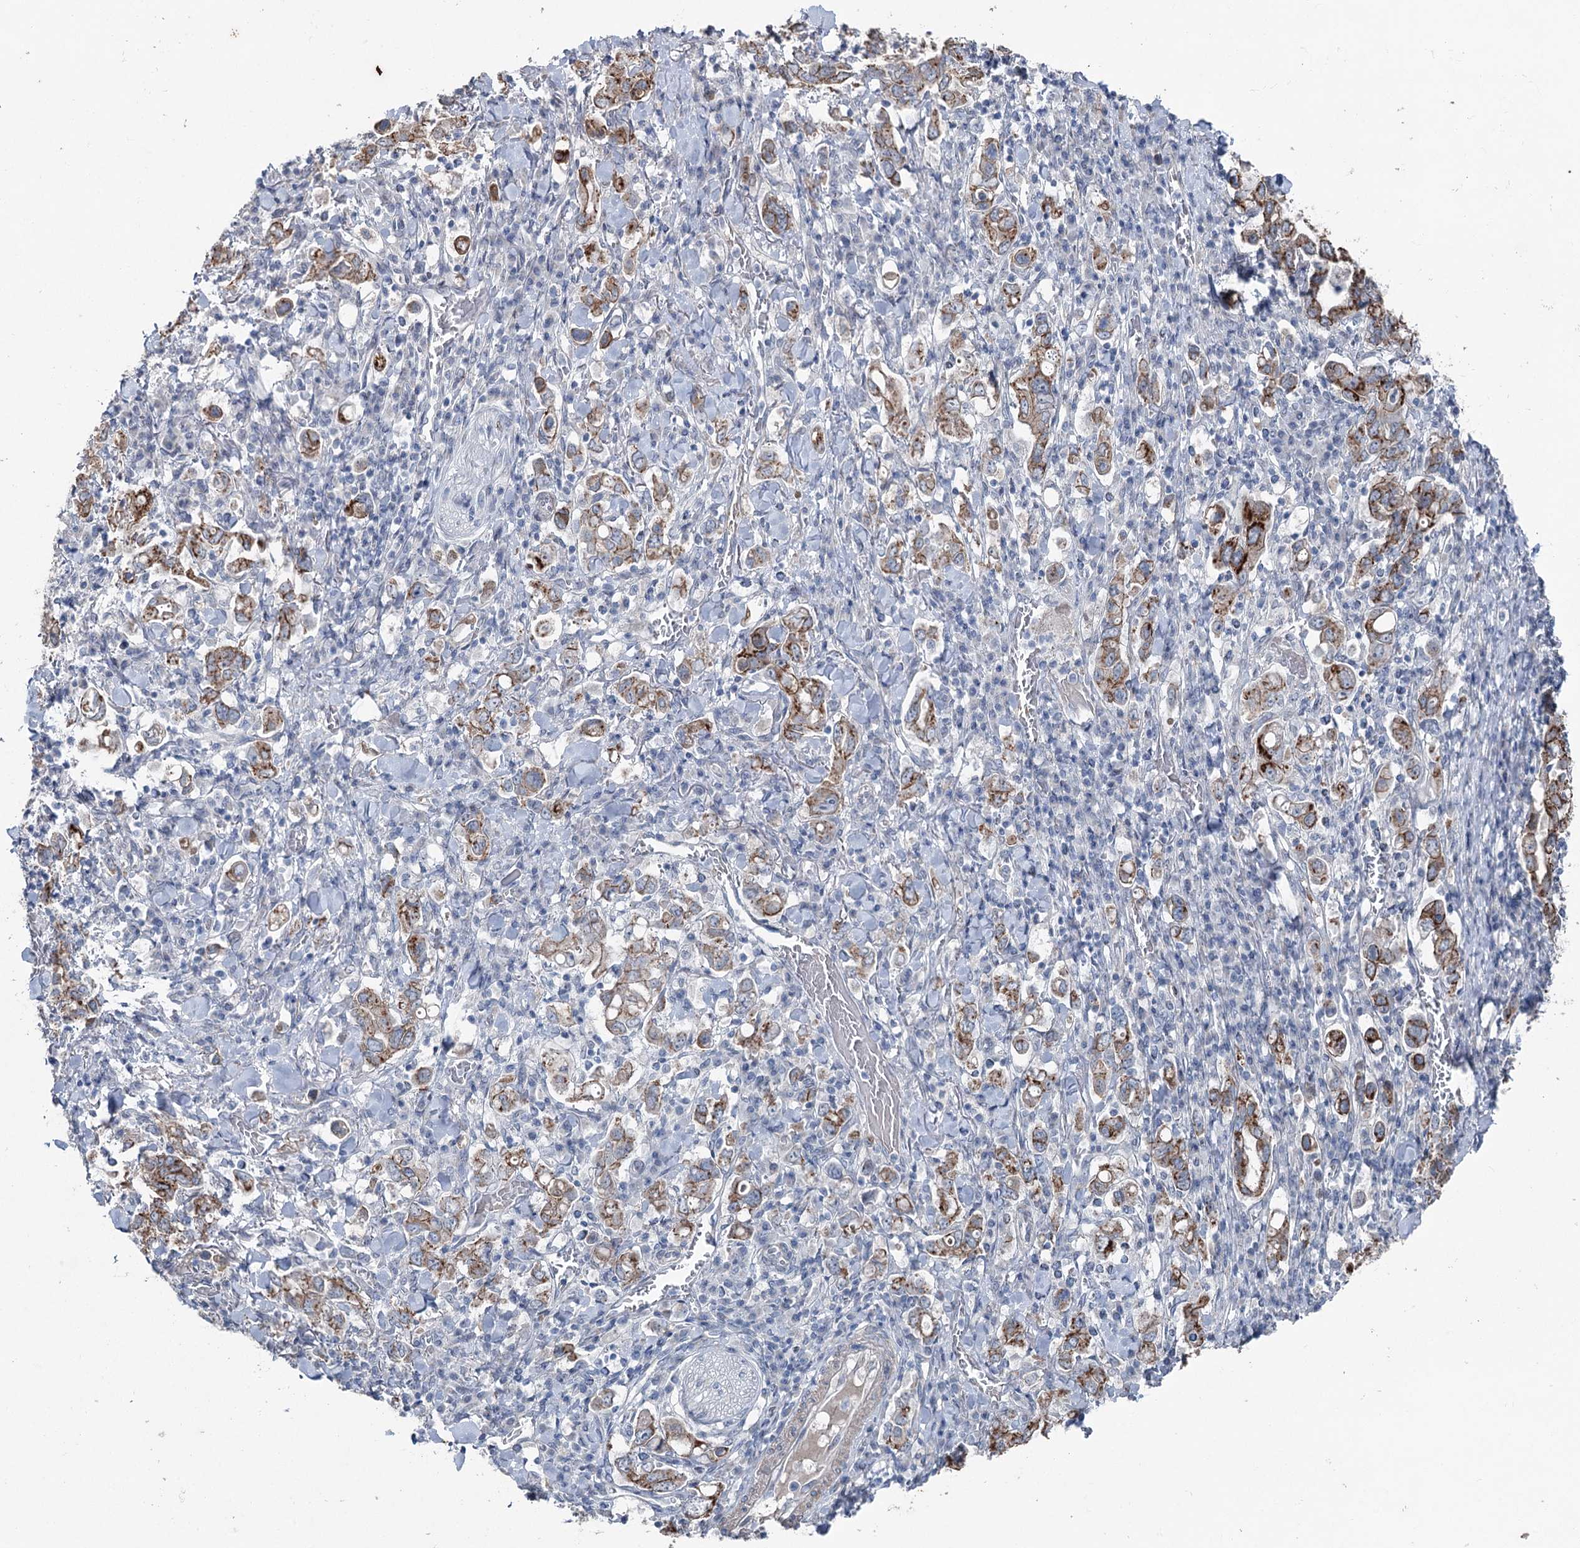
{"staining": {"intensity": "strong", "quantity": ">75%", "location": "cytoplasmic/membranous"}, "tissue": "stomach cancer", "cell_type": "Tumor cells", "image_type": "cancer", "snomed": [{"axis": "morphology", "description": "Adenocarcinoma, NOS"}, {"axis": "topography", "description": "Stomach, upper"}], "caption": "DAB (3,3'-diaminobenzidine) immunohistochemical staining of stomach cancer shows strong cytoplasmic/membranous protein positivity in about >75% of tumor cells. The protein is stained brown, and the nuclei are stained in blue (DAB (3,3'-diaminobenzidine) IHC with brightfield microscopy, high magnification).", "gene": "FAM120B", "patient": {"sex": "male", "age": 62}}